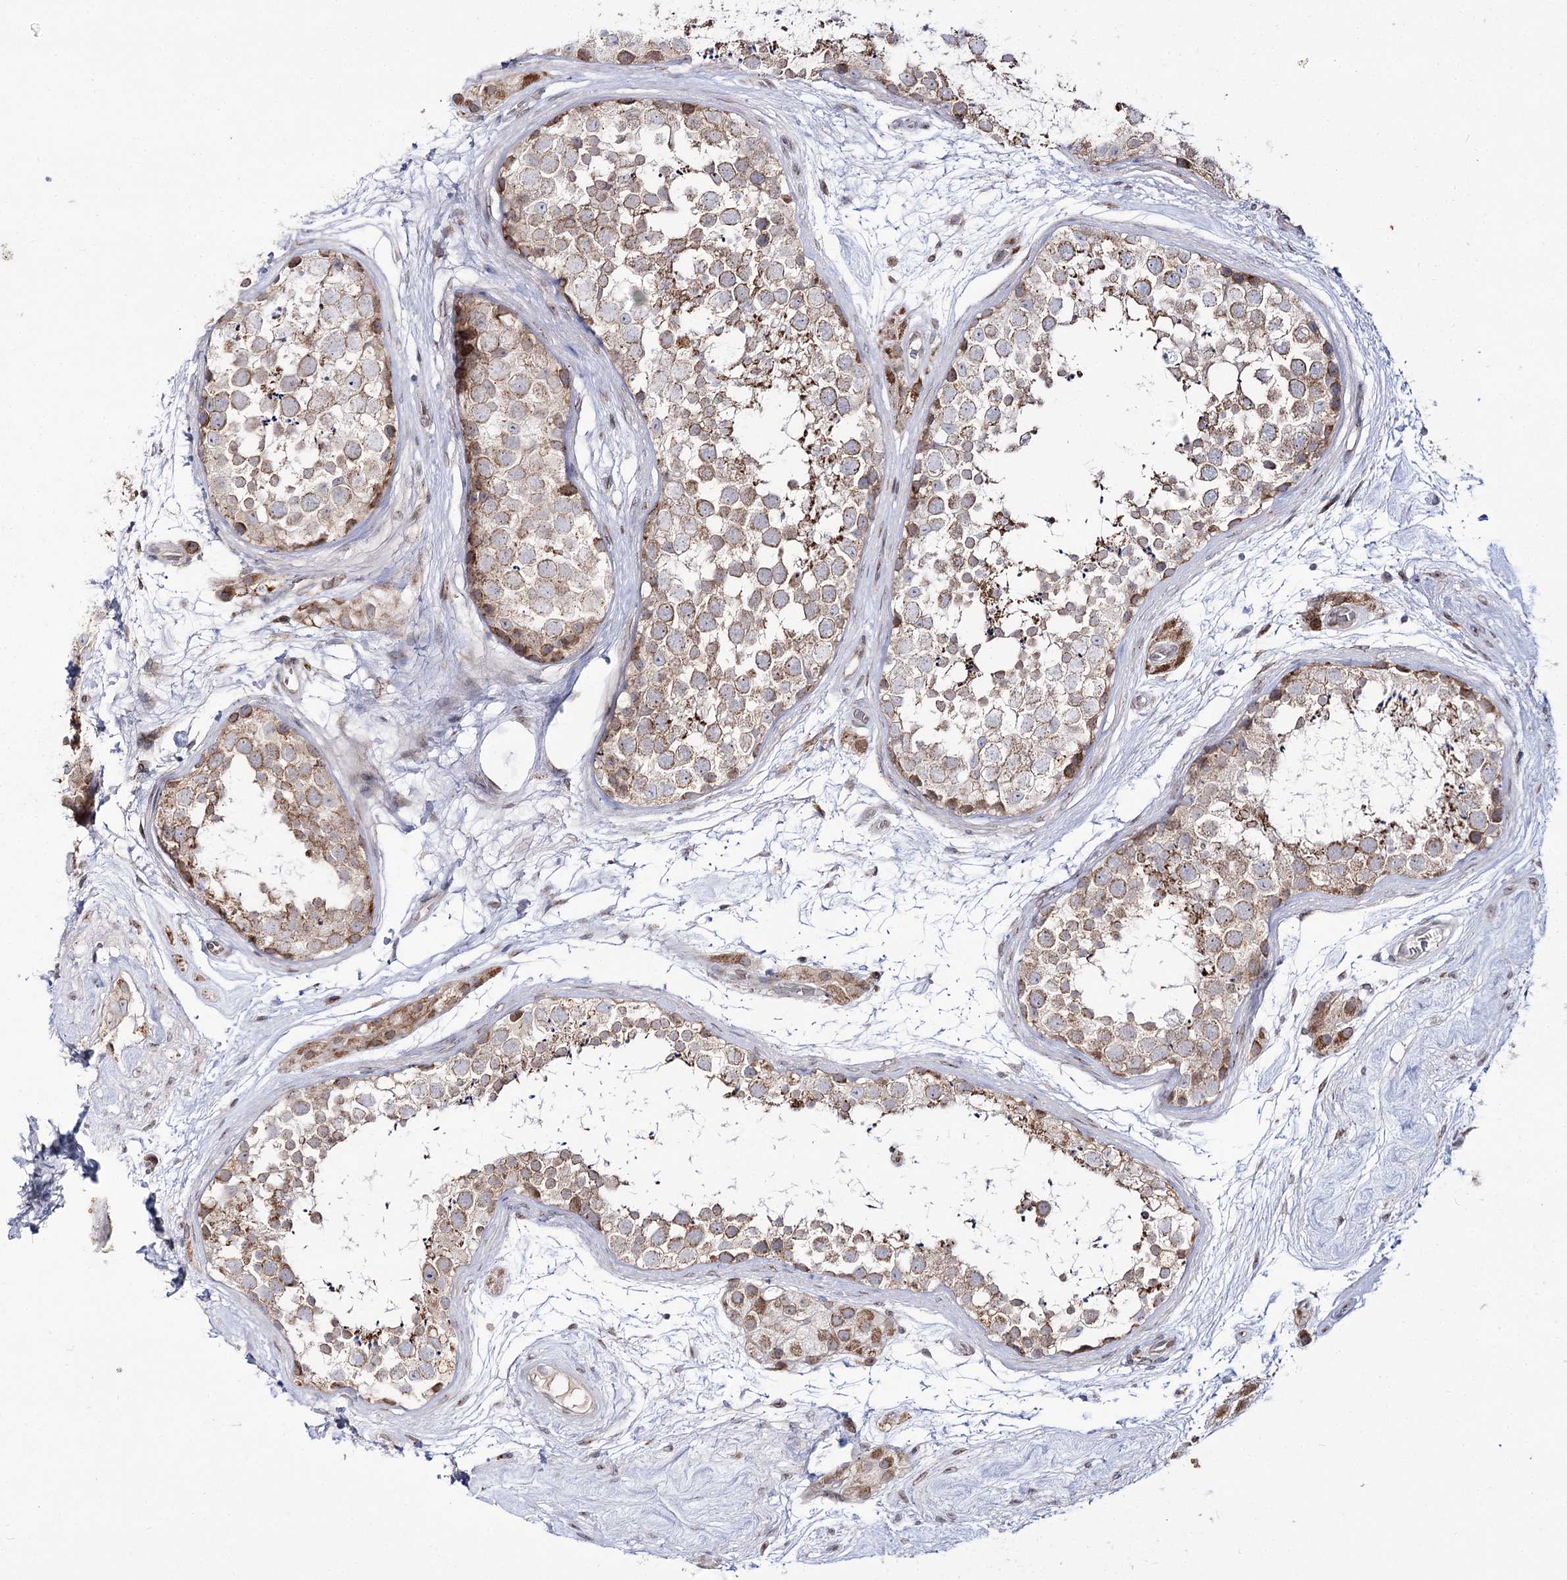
{"staining": {"intensity": "moderate", "quantity": "25%-75%", "location": "cytoplasmic/membranous"}, "tissue": "testis", "cell_type": "Cells in seminiferous ducts", "image_type": "normal", "snomed": [{"axis": "morphology", "description": "Normal tissue, NOS"}, {"axis": "topography", "description": "Testis"}], "caption": "Immunohistochemical staining of benign human testis shows 25%-75% levels of moderate cytoplasmic/membranous protein staining in approximately 25%-75% of cells in seminiferous ducts.", "gene": "C11orf80", "patient": {"sex": "male", "age": 56}}